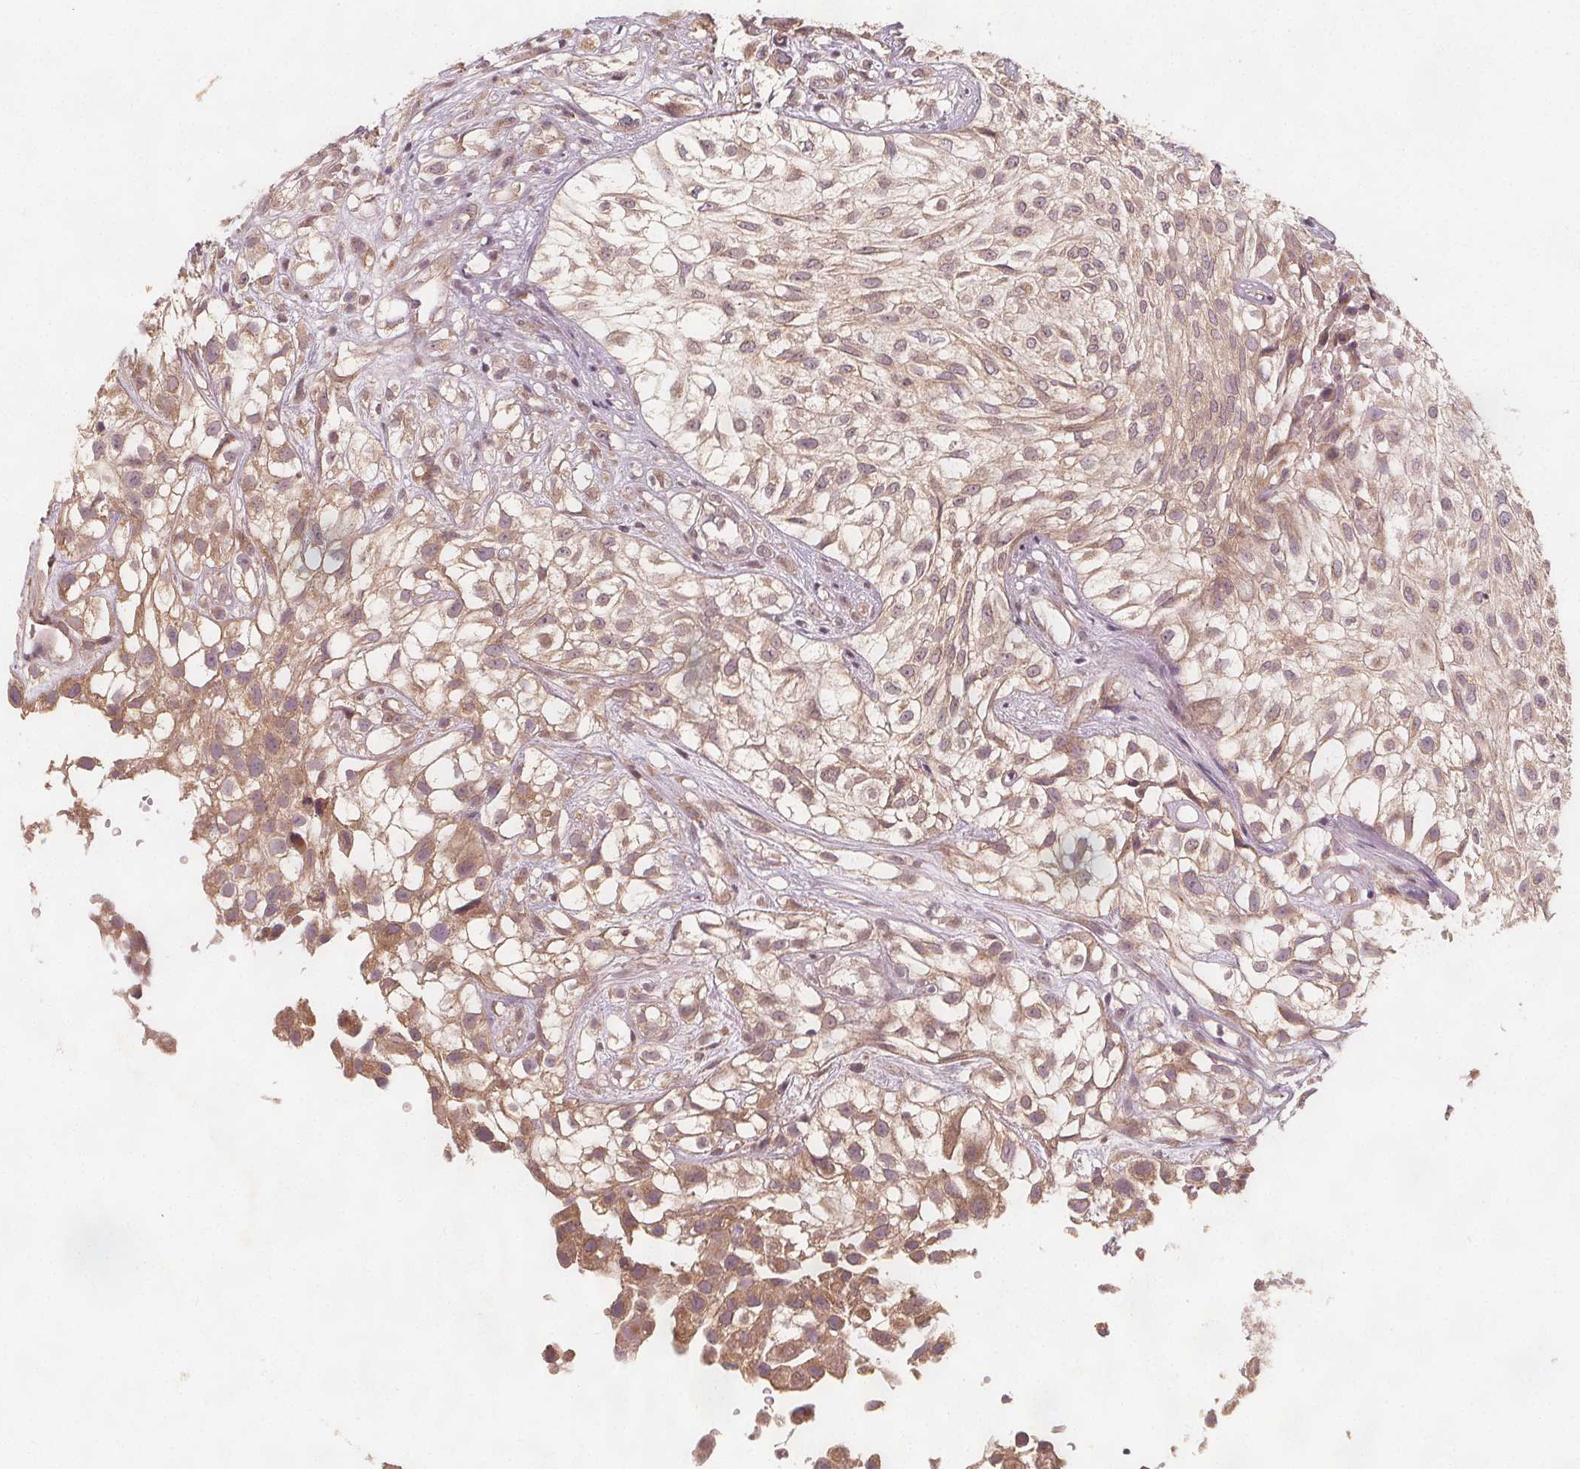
{"staining": {"intensity": "weak", "quantity": ">75%", "location": "cytoplasmic/membranous"}, "tissue": "urothelial cancer", "cell_type": "Tumor cells", "image_type": "cancer", "snomed": [{"axis": "morphology", "description": "Urothelial carcinoma, High grade"}, {"axis": "topography", "description": "Urinary bladder"}], "caption": "An immunohistochemistry (IHC) image of tumor tissue is shown. Protein staining in brown highlights weak cytoplasmic/membranous positivity in urothelial cancer within tumor cells.", "gene": "NCSTN", "patient": {"sex": "male", "age": 56}}